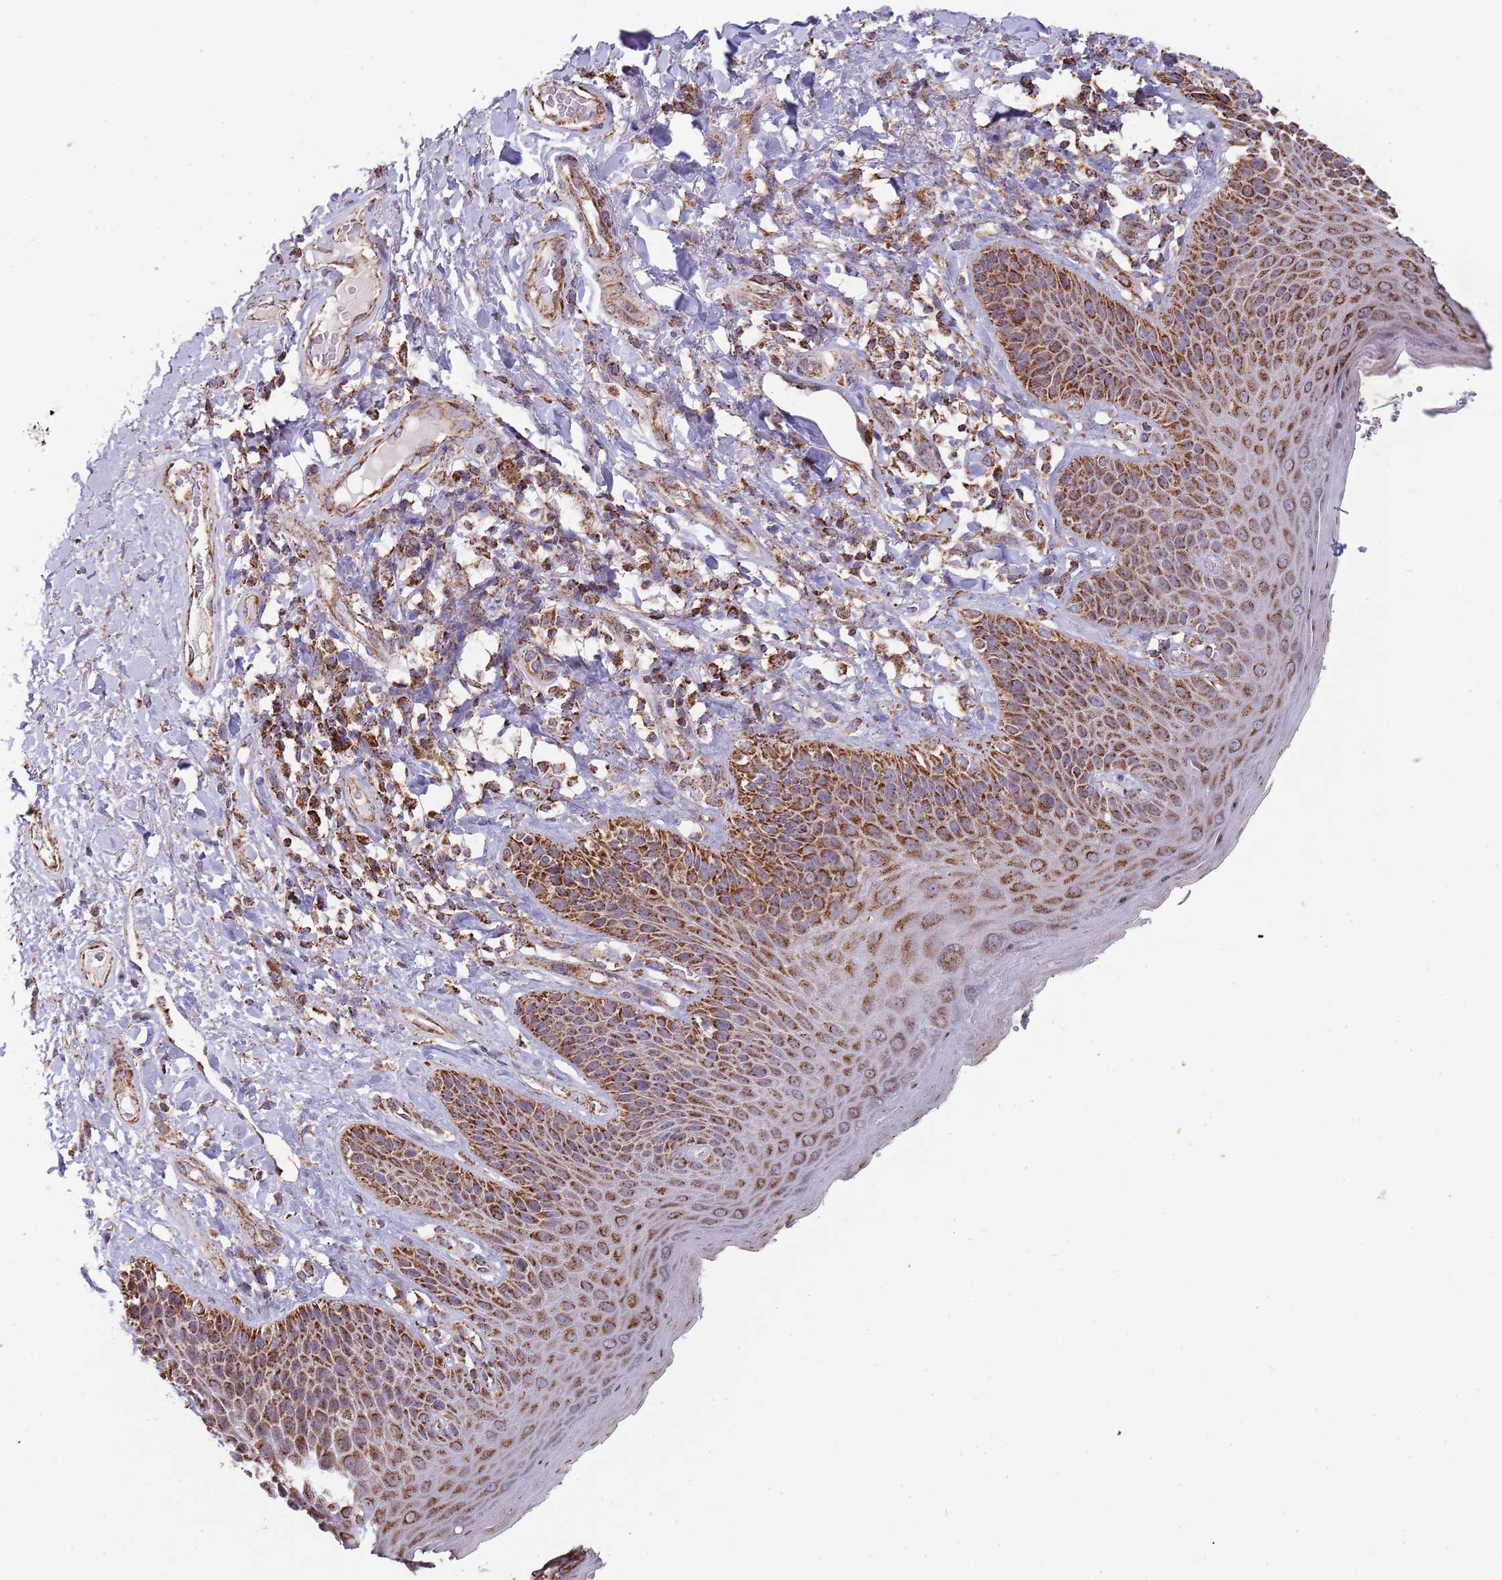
{"staining": {"intensity": "strong", "quantity": ">75%", "location": "cytoplasmic/membranous"}, "tissue": "skin", "cell_type": "Epidermal cells", "image_type": "normal", "snomed": [{"axis": "morphology", "description": "Normal tissue, NOS"}, {"axis": "topography", "description": "Anal"}], "caption": "Skin stained with IHC reveals strong cytoplasmic/membranous staining in approximately >75% of epidermal cells.", "gene": "VPS16", "patient": {"sex": "female", "age": 89}}